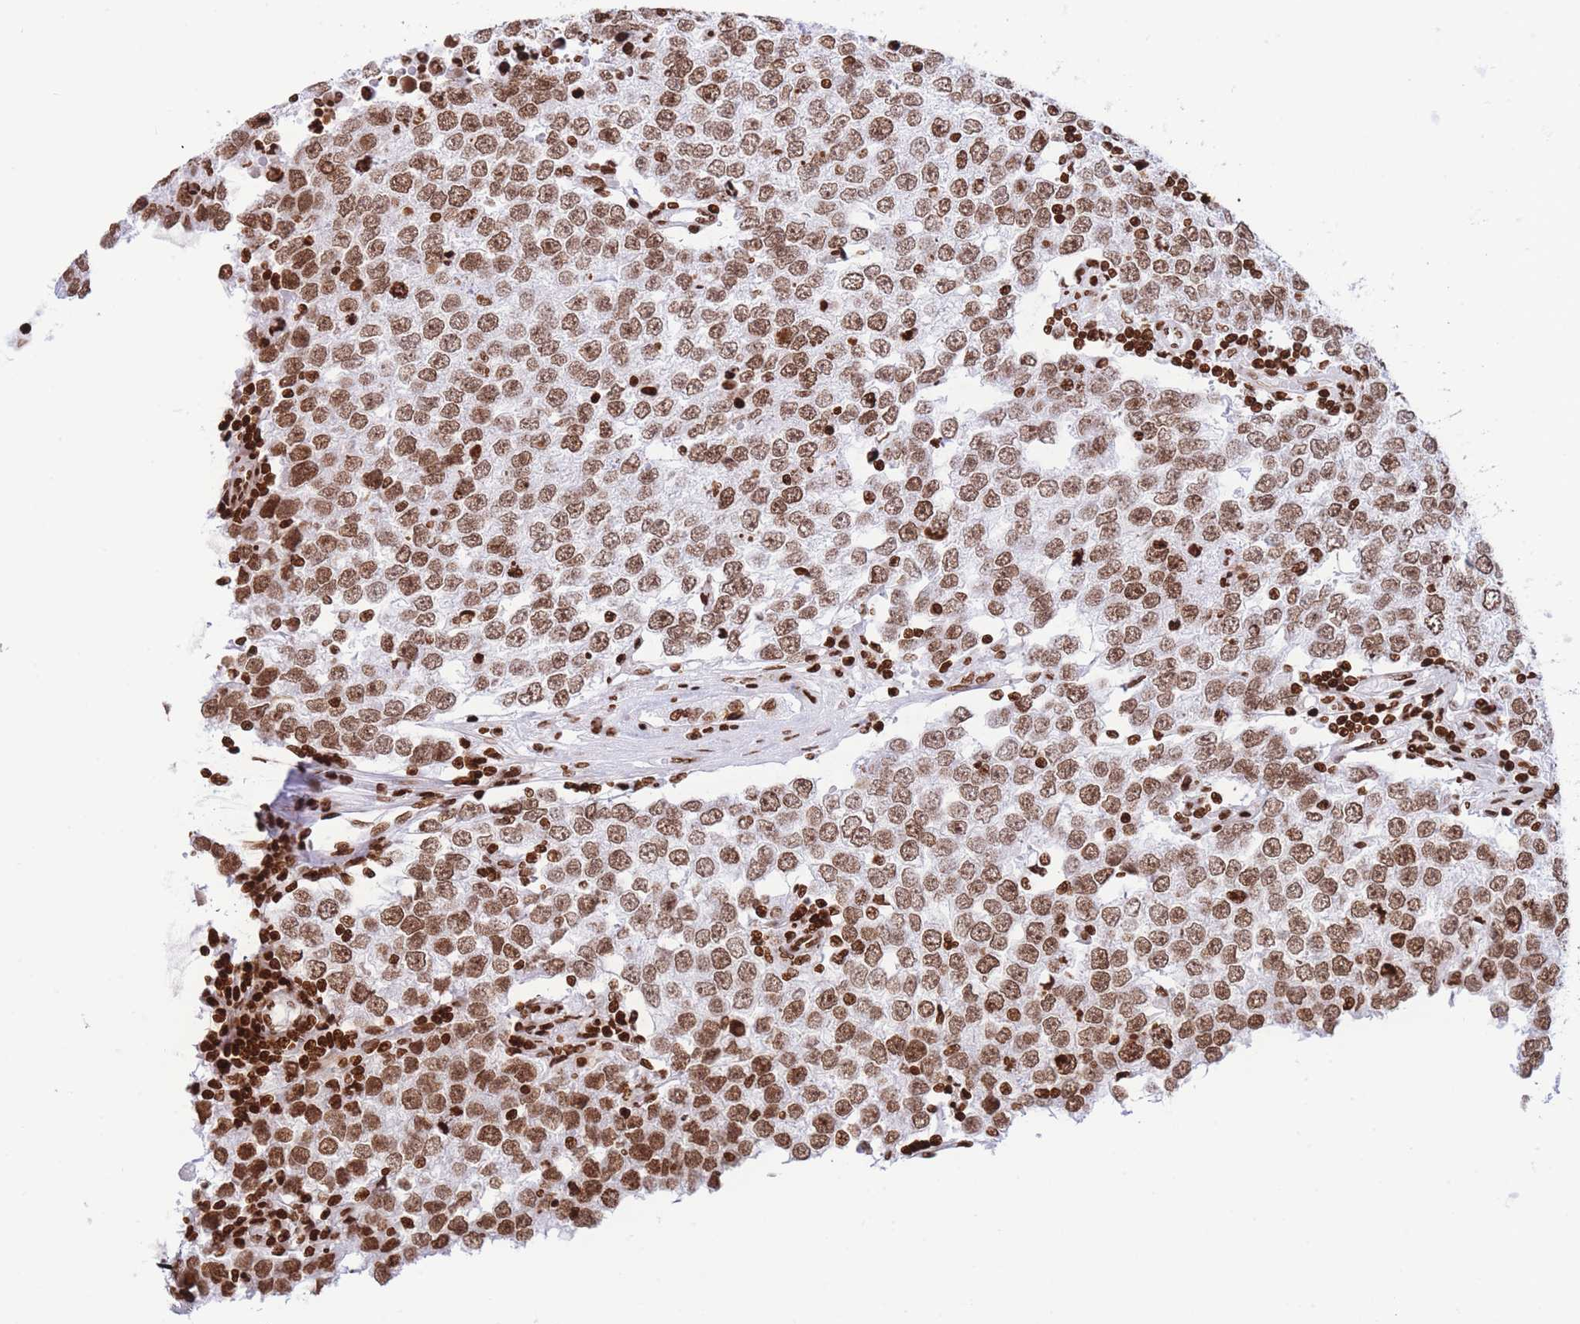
{"staining": {"intensity": "moderate", "quantity": ">75%", "location": "nuclear"}, "tissue": "testis cancer", "cell_type": "Tumor cells", "image_type": "cancer", "snomed": [{"axis": "morphology", "description": "Seminoma, NOS"}, {"axis": "morphology", "description": "Carcinoma, Embryonal, NOS"}, {"axis": "topography", "description": "Testis"}], "caption": "High-power microscopy captured an immunohistochemistry photomicrograph of testis cancer (embryonal carcinoma), revealing moderate nuclear staining in about >75% of tumor cells.", "gene": "H2BC11", "patient": {"sex": "male", "age": 28}}